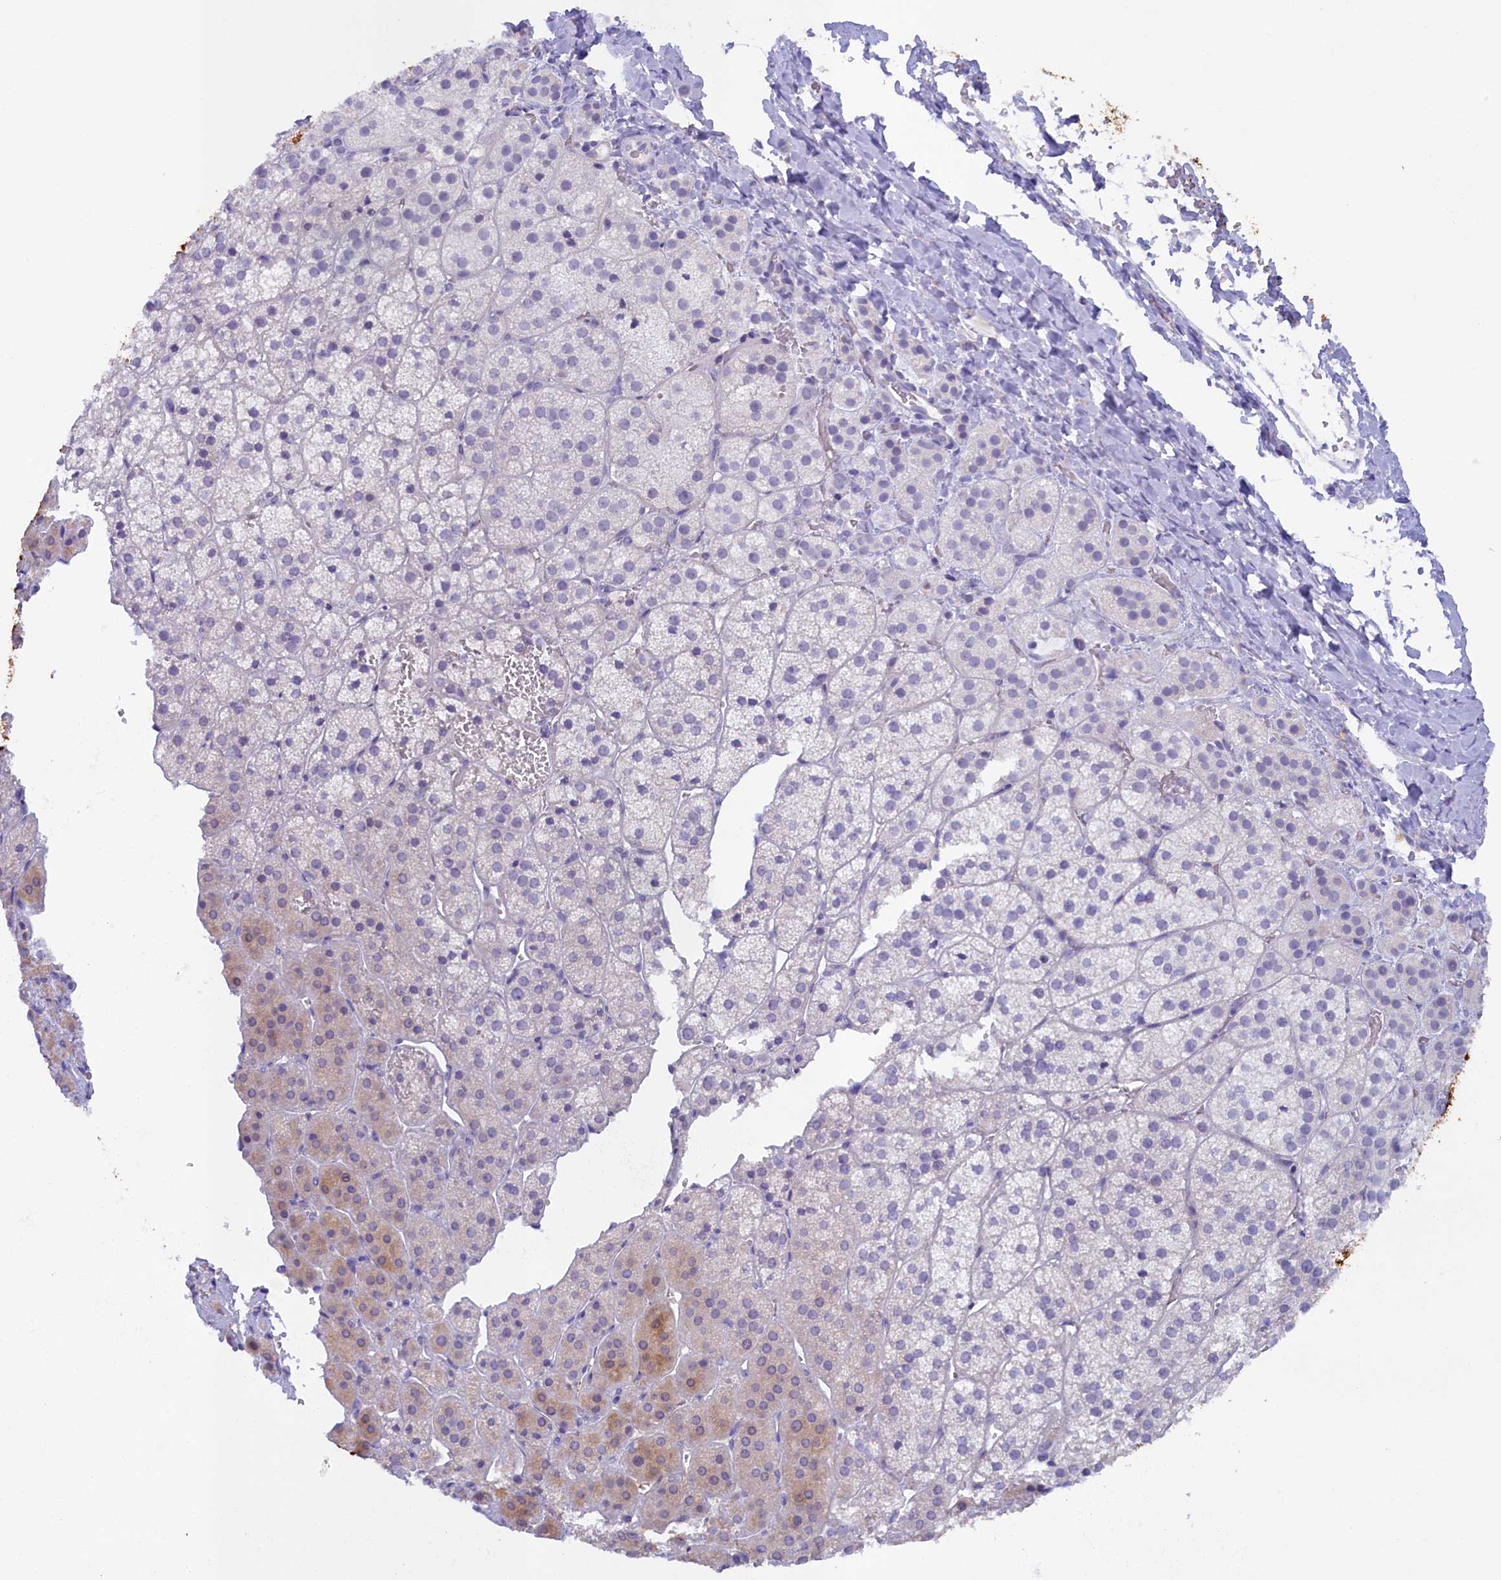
{"staining": {"intensity": "negative", "quantity": "none", "location": "none"}, "tissue": "adrenal gland", "cell_type": "Glandular cells", "image_type": "normal", "snomed": [{"axis": "morphology", "description": "Normal tissue, NOS"}, {"axis": "topography", "description": "Adrenal gland"}], "caption": "High power microscopy micrograph of an IHC micrograph of unremarkable adrenal gland, revealing no significant positivity in glandular cells. Brightfield microscopy of immunohistochemistry (IHC) stained with DAB (brown) and hematoxylin (blue), captured at high magnification.", "gene": "ZSWIM4", "patient": {"sex": "female", "age": 44}}